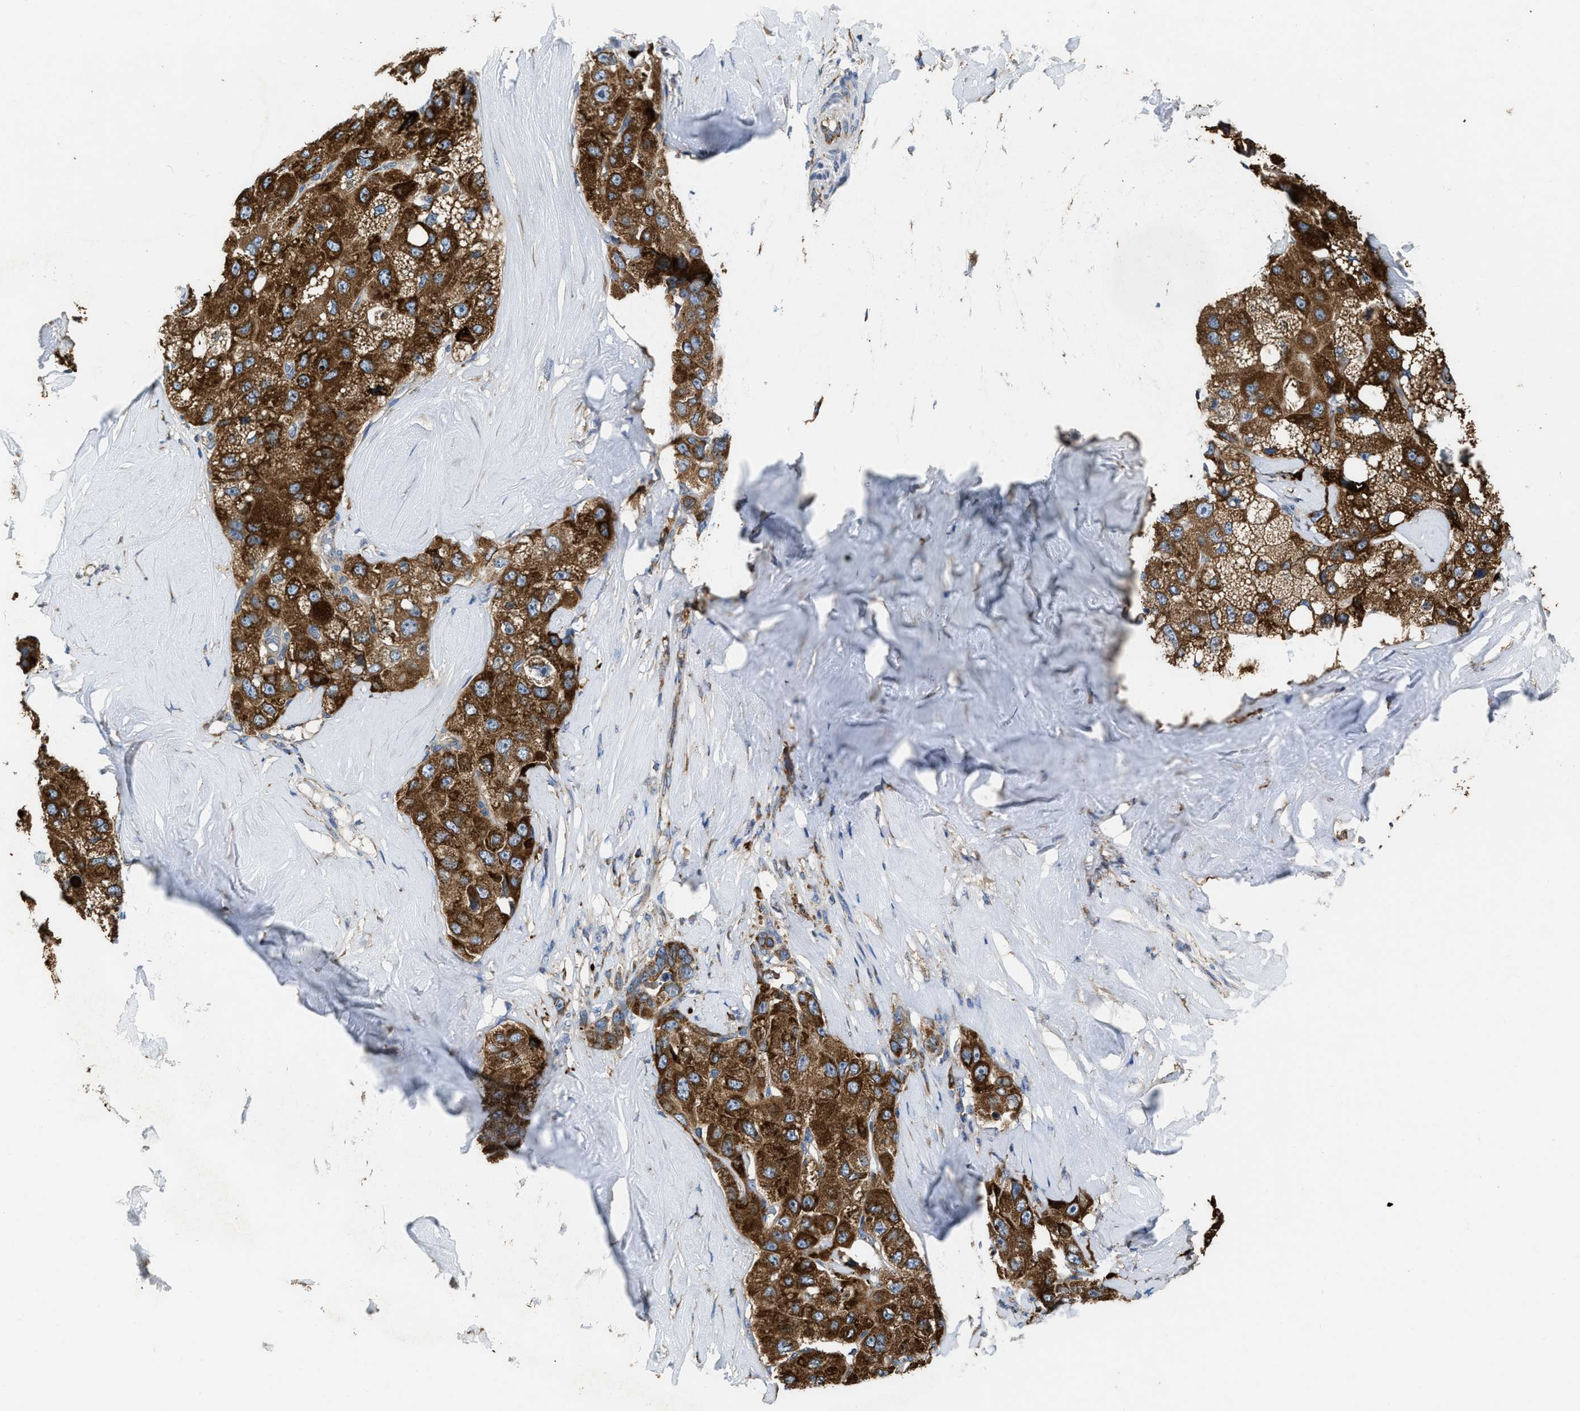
{"staining": {"intensity": "strong", "quantity": ">75%", "location": "cytoplasmic/membranous"}, "tissue": "liver cancer", "cell_type": "Tumor cells", "image_type": "cancer", "snomed": [{"axis": "morphology", "description": "Carcinoma, Hepatocellular, NOS"}, {"axis": "topography", "description": "Liver"}], "caption": "Human liver hepatocellular carcinoma stained with a protein marker demonstrates strong staining in tumor cells.", "gene": "AK2", "patient": {"sex": "male", "age": 80}}